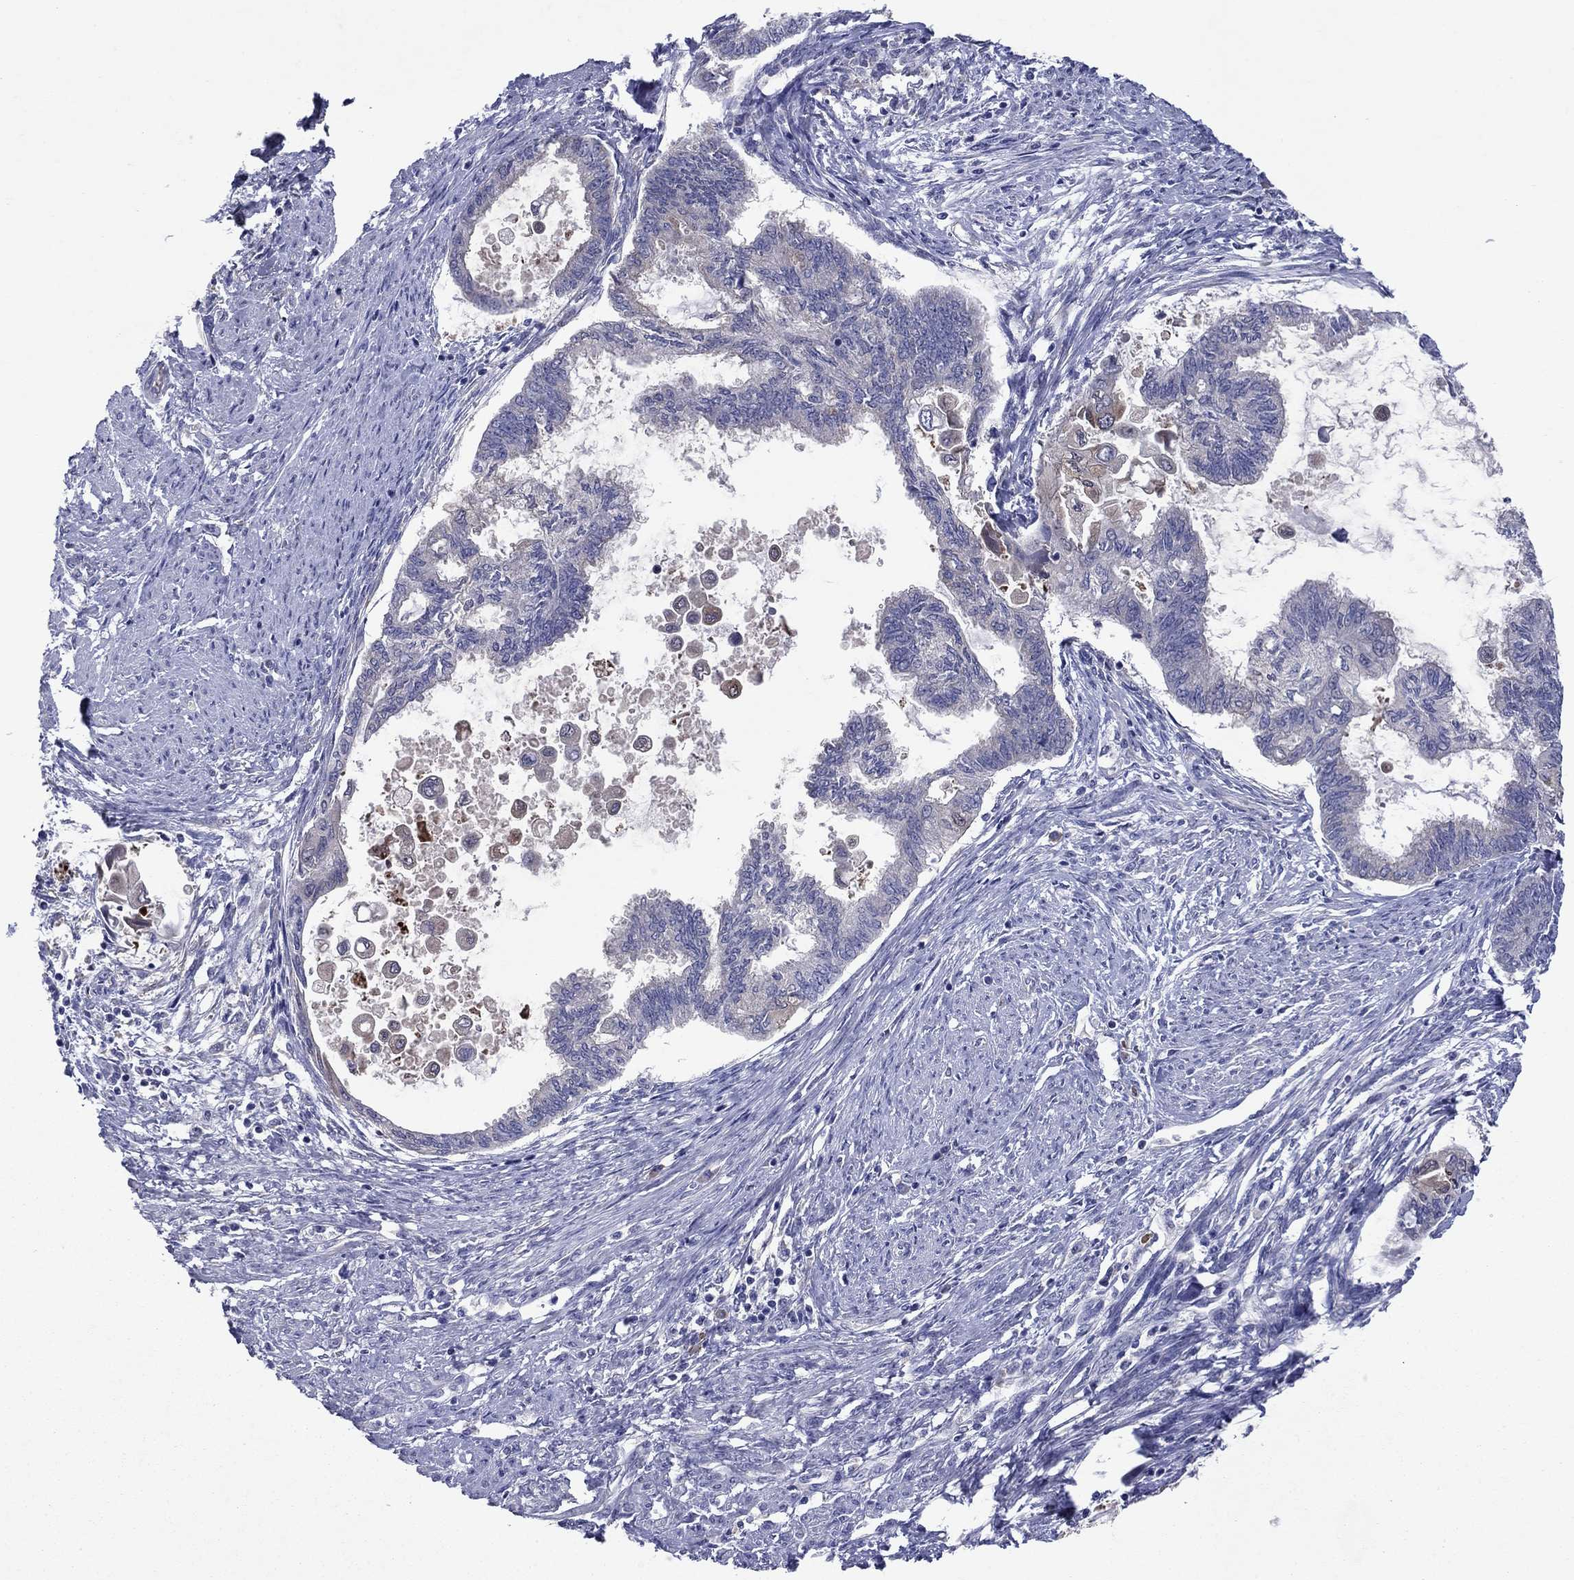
{"staining": {"intensity": "negative", "quantity": "none", "location": "none"}, "tissue": "endometrial cancer", "cell_type": "Tumor cells", "image_type": "cancer", "snomed": [{"axis": "morphology", "description": "Adenocarcinoma, NOS"}, {"axis": "topography", "description": "Endometrium"}], "caption": "This is an immunohistochemistry (IHC) micrograph of human endometrial adenocarcinoma. There is no positivity in tumor cells.", "gene": "SULT2B1", "patient": {"sex": "female", "age": 86}}